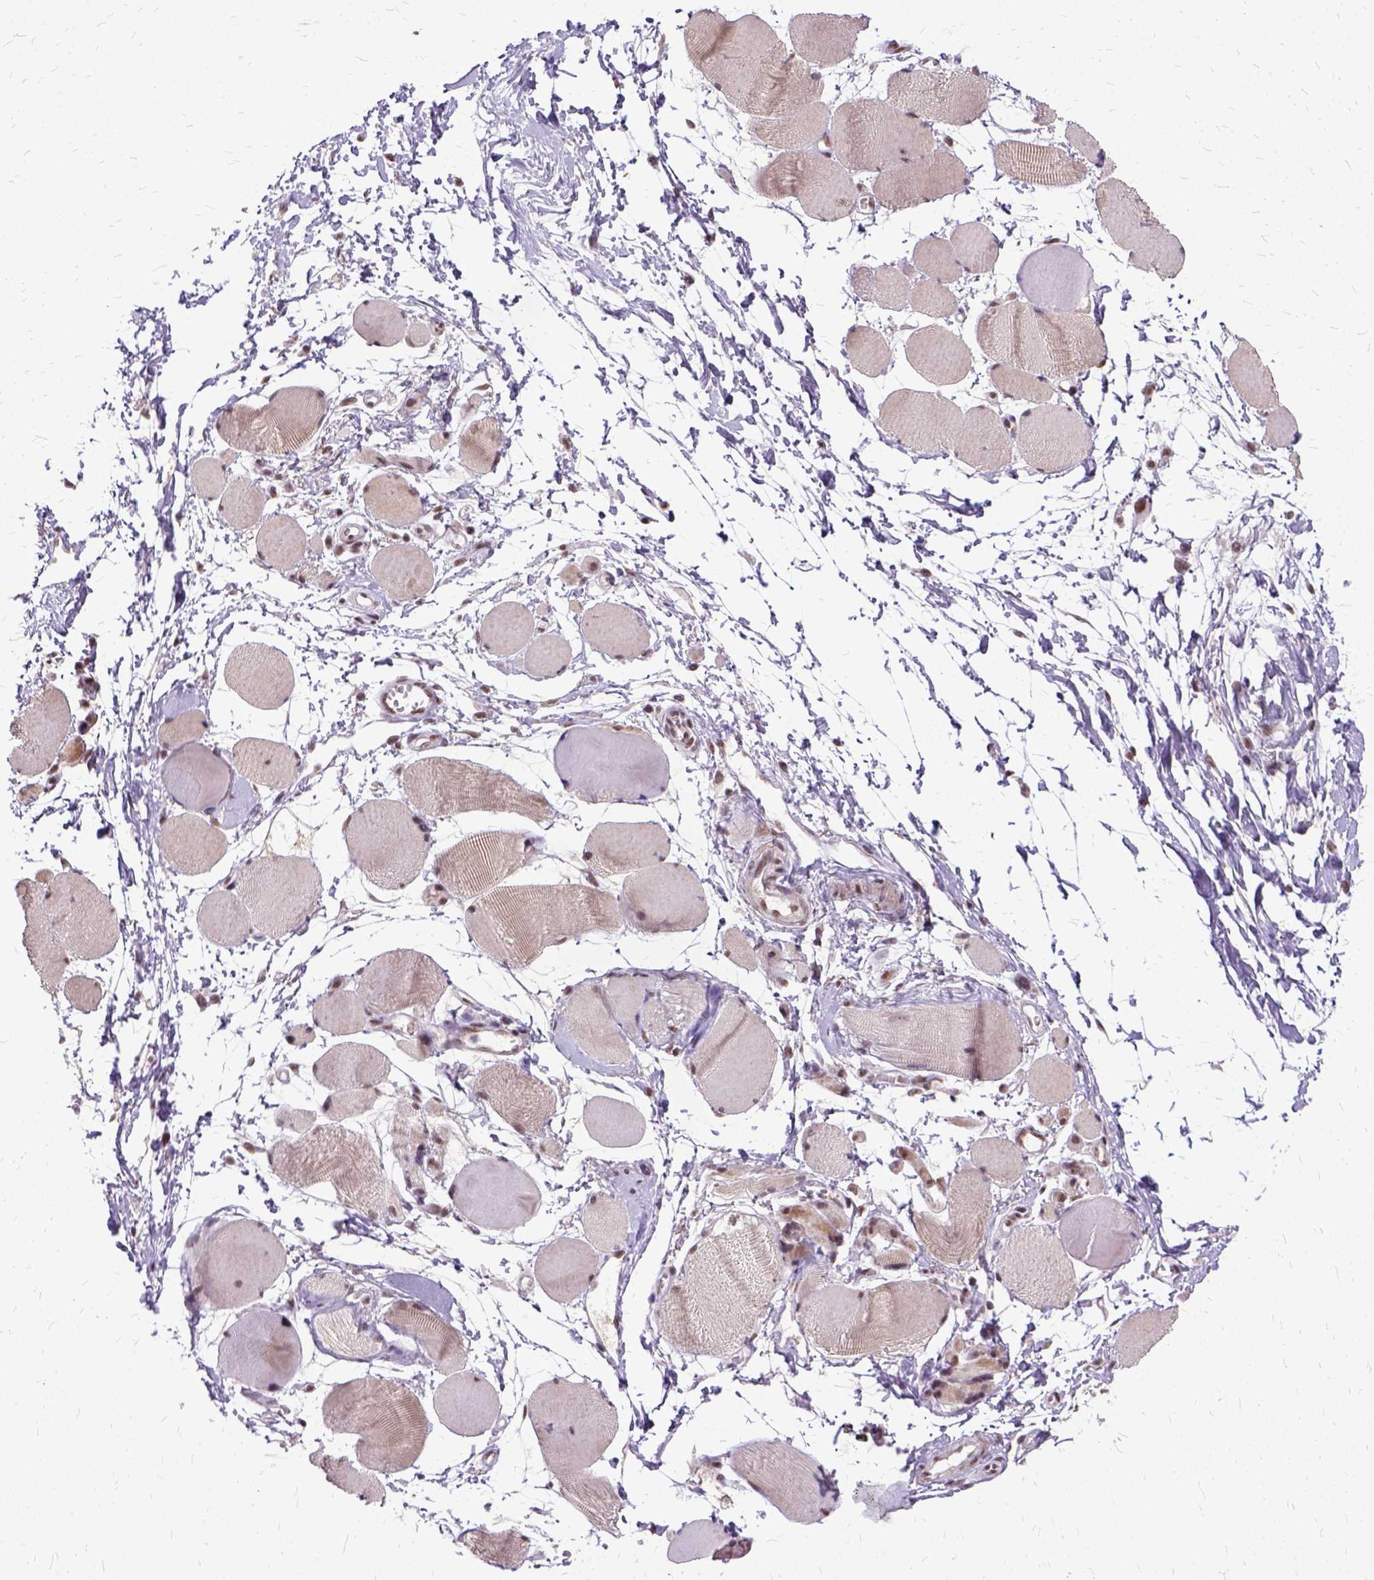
{"staining": {"intensity": "moderate", "quantity": "<25%", "location": "nuclear"}, "tissue": "skeletal muscle", "cell_type": "Myocytes", "image_type": "normal", "snomed": [{"axis": "morphology", "description": "Normal tissue, NOS"}, {"axis": "topography", "description": "Skeletal muscle"}], "caption": "IHC staining of normal skeletal muscle, which shows low levels of moderate nuclear positivity in approximately <25% of myocytes indicating moderate nuclear protein expression. The staining was performed using DAB (brown) for protein detection and nuclei were counterstained in hematoxylin (blue).", "gene": "SETD1A", "patient": {"sex": "female", "age": 75}}